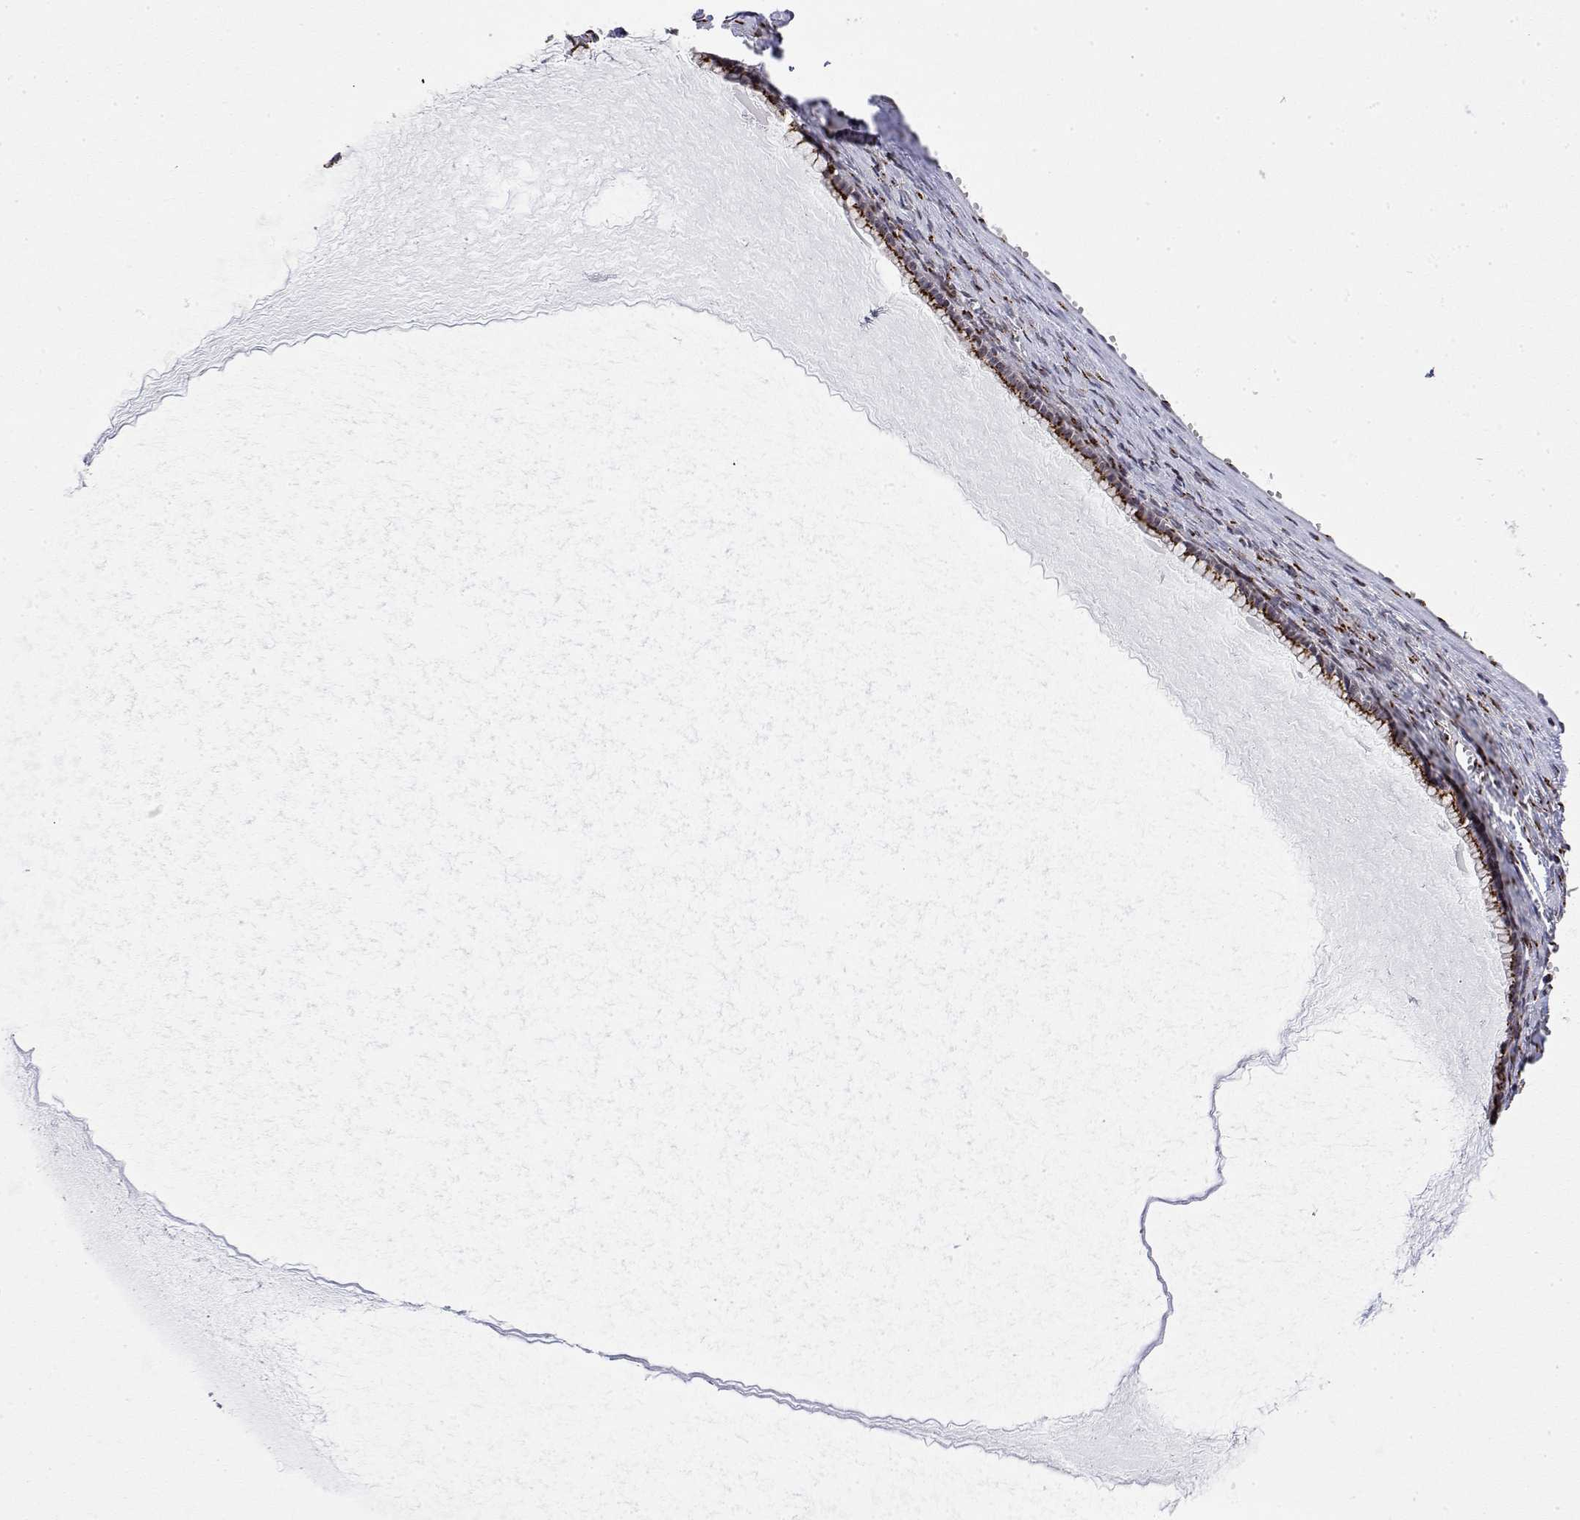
{"staining": {"intensity": "moderate", "quantity": ">75%", "location": "cytoplasmic/membranous"}, "tissue": "ovarian cancer", "cell_type": "Tumor cells", "image_type": "cancer", "snomed": [{"axis": "morphology", "description": "Cystadenocarcinoma, mucinous, NOS"}, {"axis": "topography", "description": "Ovary"}], "caption": "This image exhibits immunohistochemistry (IHC) staining of ovarian cancer (mucinous cystadenocarcinoma), with medium moderate cytoplasmic/membranous positivity in approximately >75% of tumor cells.", "gene": "YIPF3", "patient": {"sex": "female", "age": 41}}